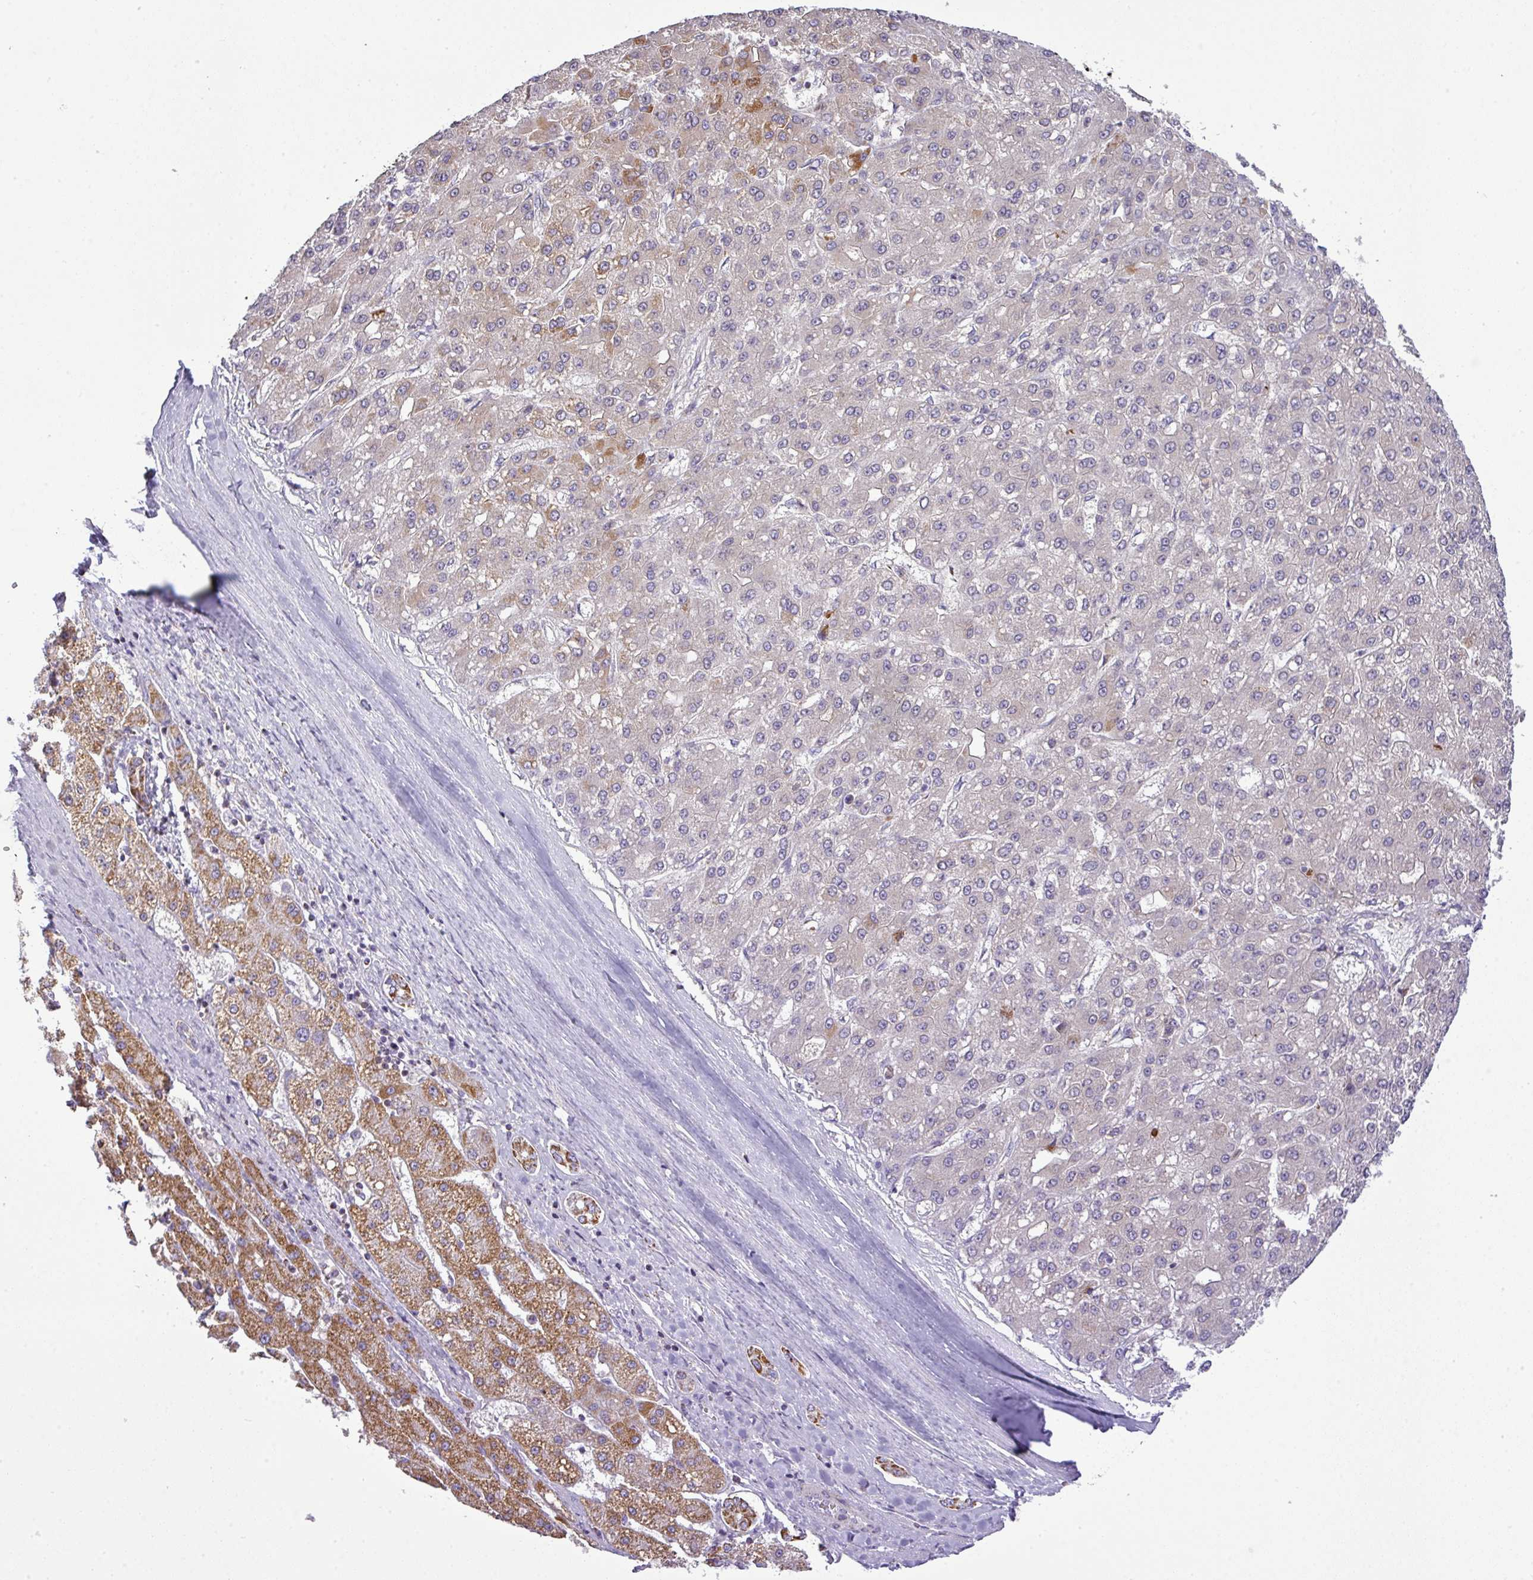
{"staining": {"intensity": "moderate", "quantity": "<25%", "location": "cytoplasmic/membranous"}, "tissue": "liver cancer", "cell_type": "Tumor cells", "image_type": "cancer", "snomed": [{"axis": "morphology", "description": "Carcinoma, Hepatocellular, NOS"}, {"axis": "topography", "description": "Liver"}], "caption": "A brown stain highlights moderate cytoplasmic/membranous expression of a protein in human hepatocellular carcinoma (liver) tumor cells.", "gene": "ZNF81", "patient": {"sex": "male", "age": 67}}